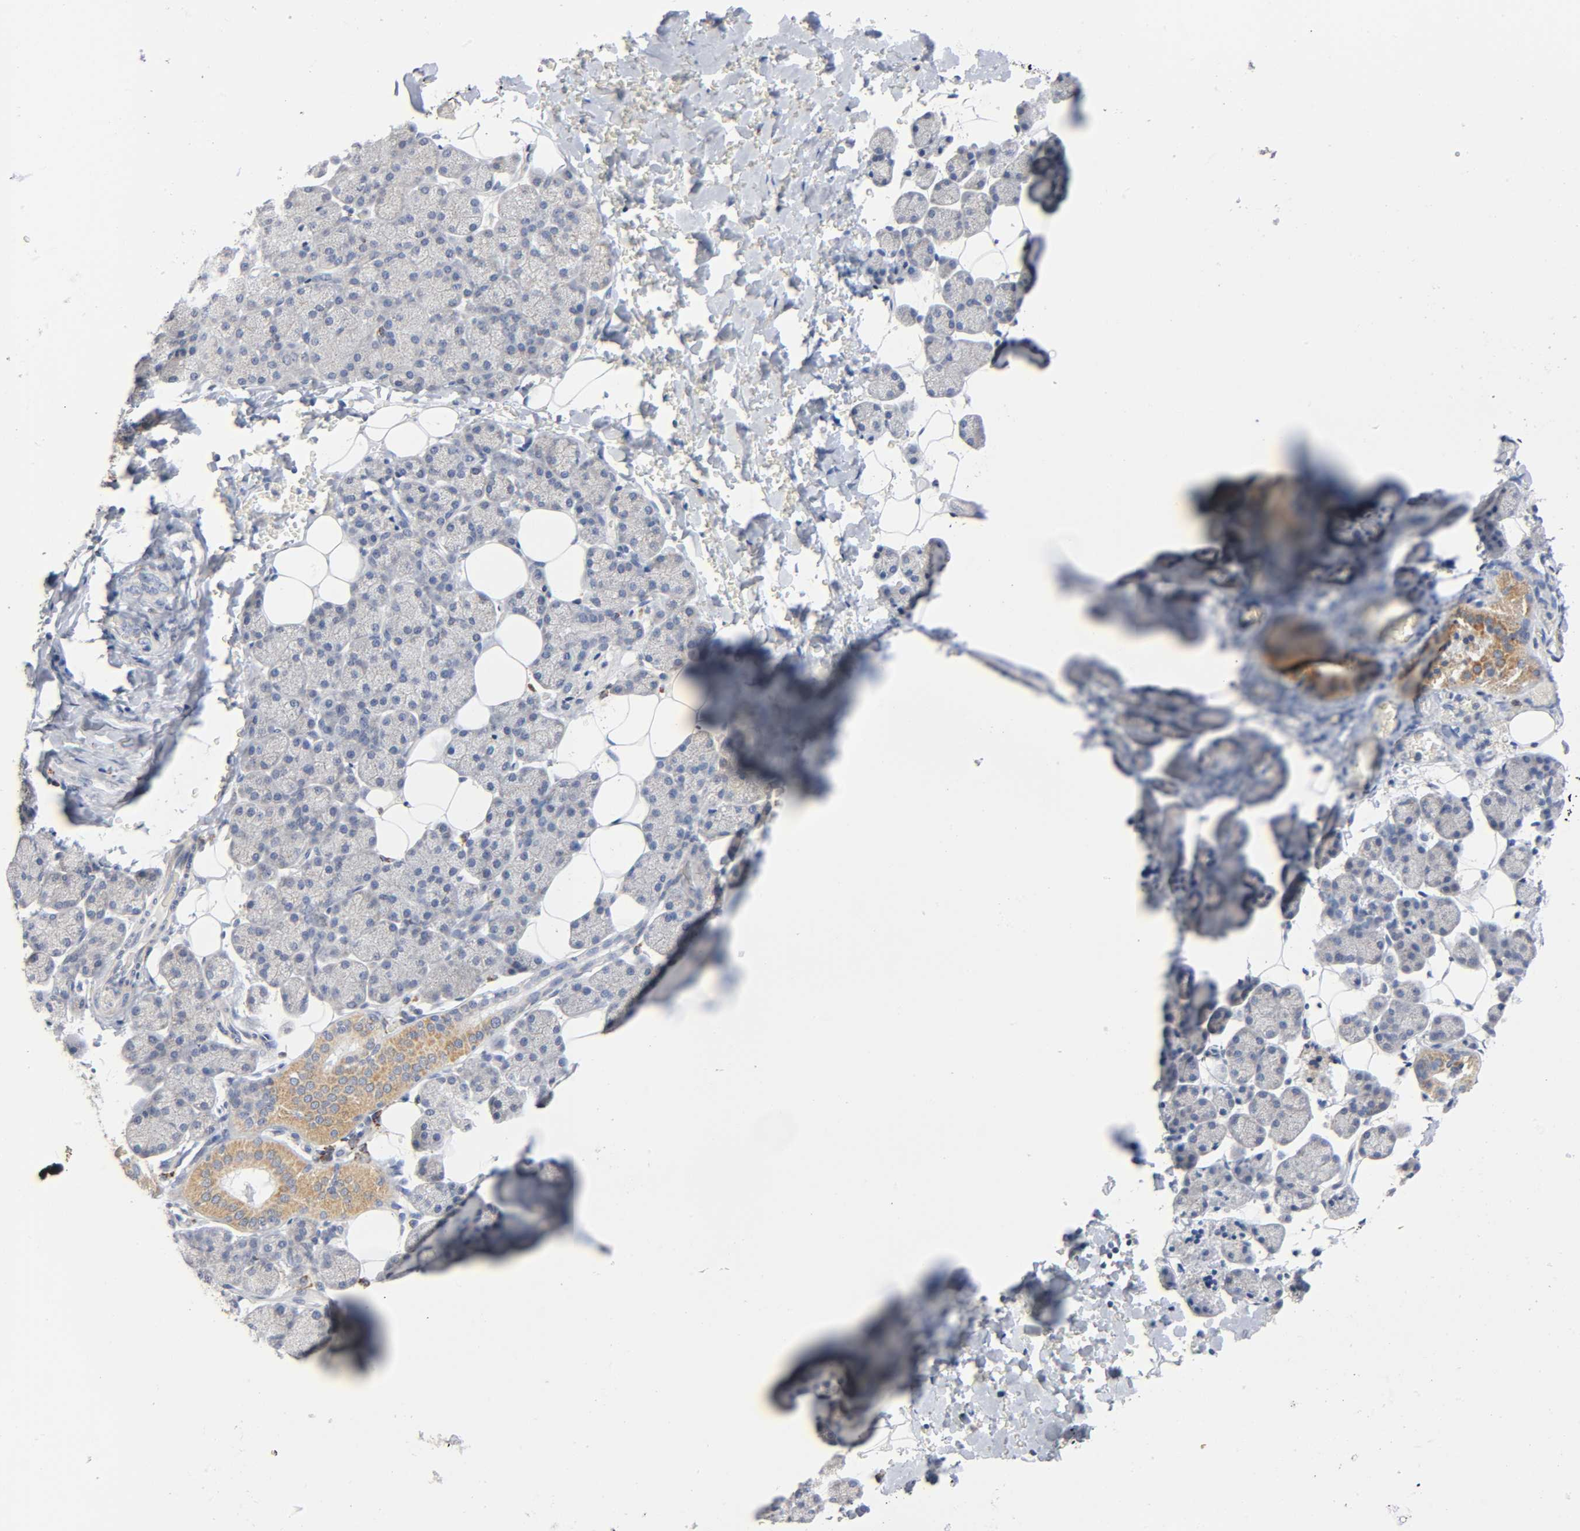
{"staining": {"intensity": "moderate", "quantity": ">75%", "location": "cytoplasmic/membranous"}, "tissue": "salivary gland", "cell_type": "Glandular cells", "image_type": "normal", "snomed": [{"axis": "morphology", "description": "Normal tissue, NOS"}, {"axis": "topography", "description": "Lymph node"}, {"axis": "topography", "description": "Salivary gland"}], "caption": "IHC photomicrograph of normal salivary gland: human salivary gland stained using immunohistochemistry demonstrates medium levels of moderate protein expression localized specifically in the cytoplasmic/membranous of glandular cells, appearing as a cytoplasmic/membranous brown color.", "gene": "BAK1", "patient": {"sex": "male", "age": 8}}